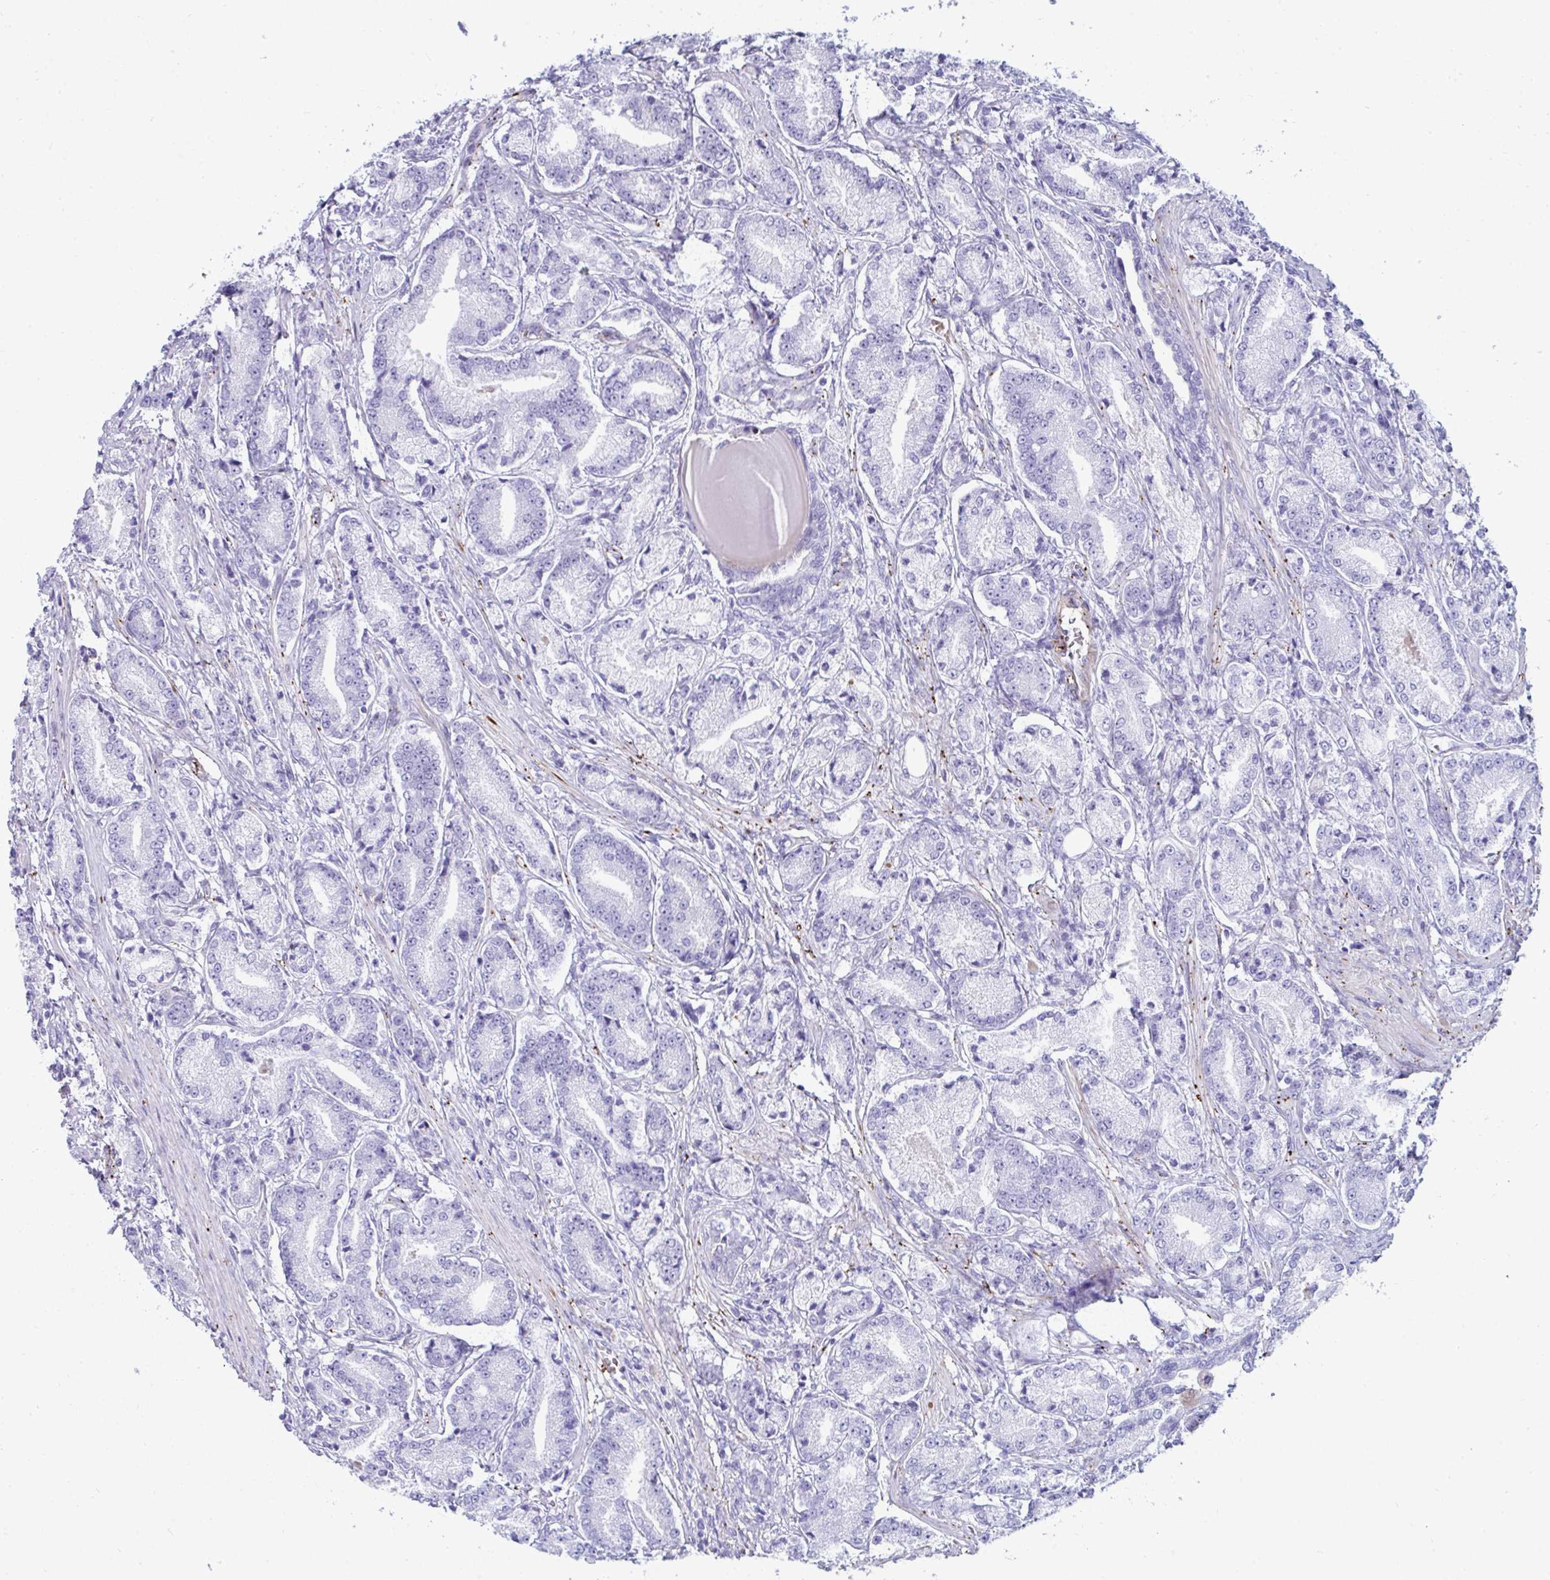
{"staining": {"intensity": "negative", "quantity": "none", "location": "none"}, "tissue": "prostate cancer", "cell_type": "Tumor cells", "image_type": "cancer", "snomed": [{"axis": "morphology", "description": "Adenocarcinoma, High grade"}, {"axis": "topography", "description": "Prostate and seminal vesicle, NOS"}], "caption": "A micrograph of human prostate high-grade adenocarcinoma is negative for staining in tumor cells. (Stains: DAB (3,3'-diaminobenzidine) IHC with hematoxylin counter stain, Microscopy: brightfield microscopy at high magnification).", "gene": "UBL3", "patient": {"sex": "male", "age": 61}}